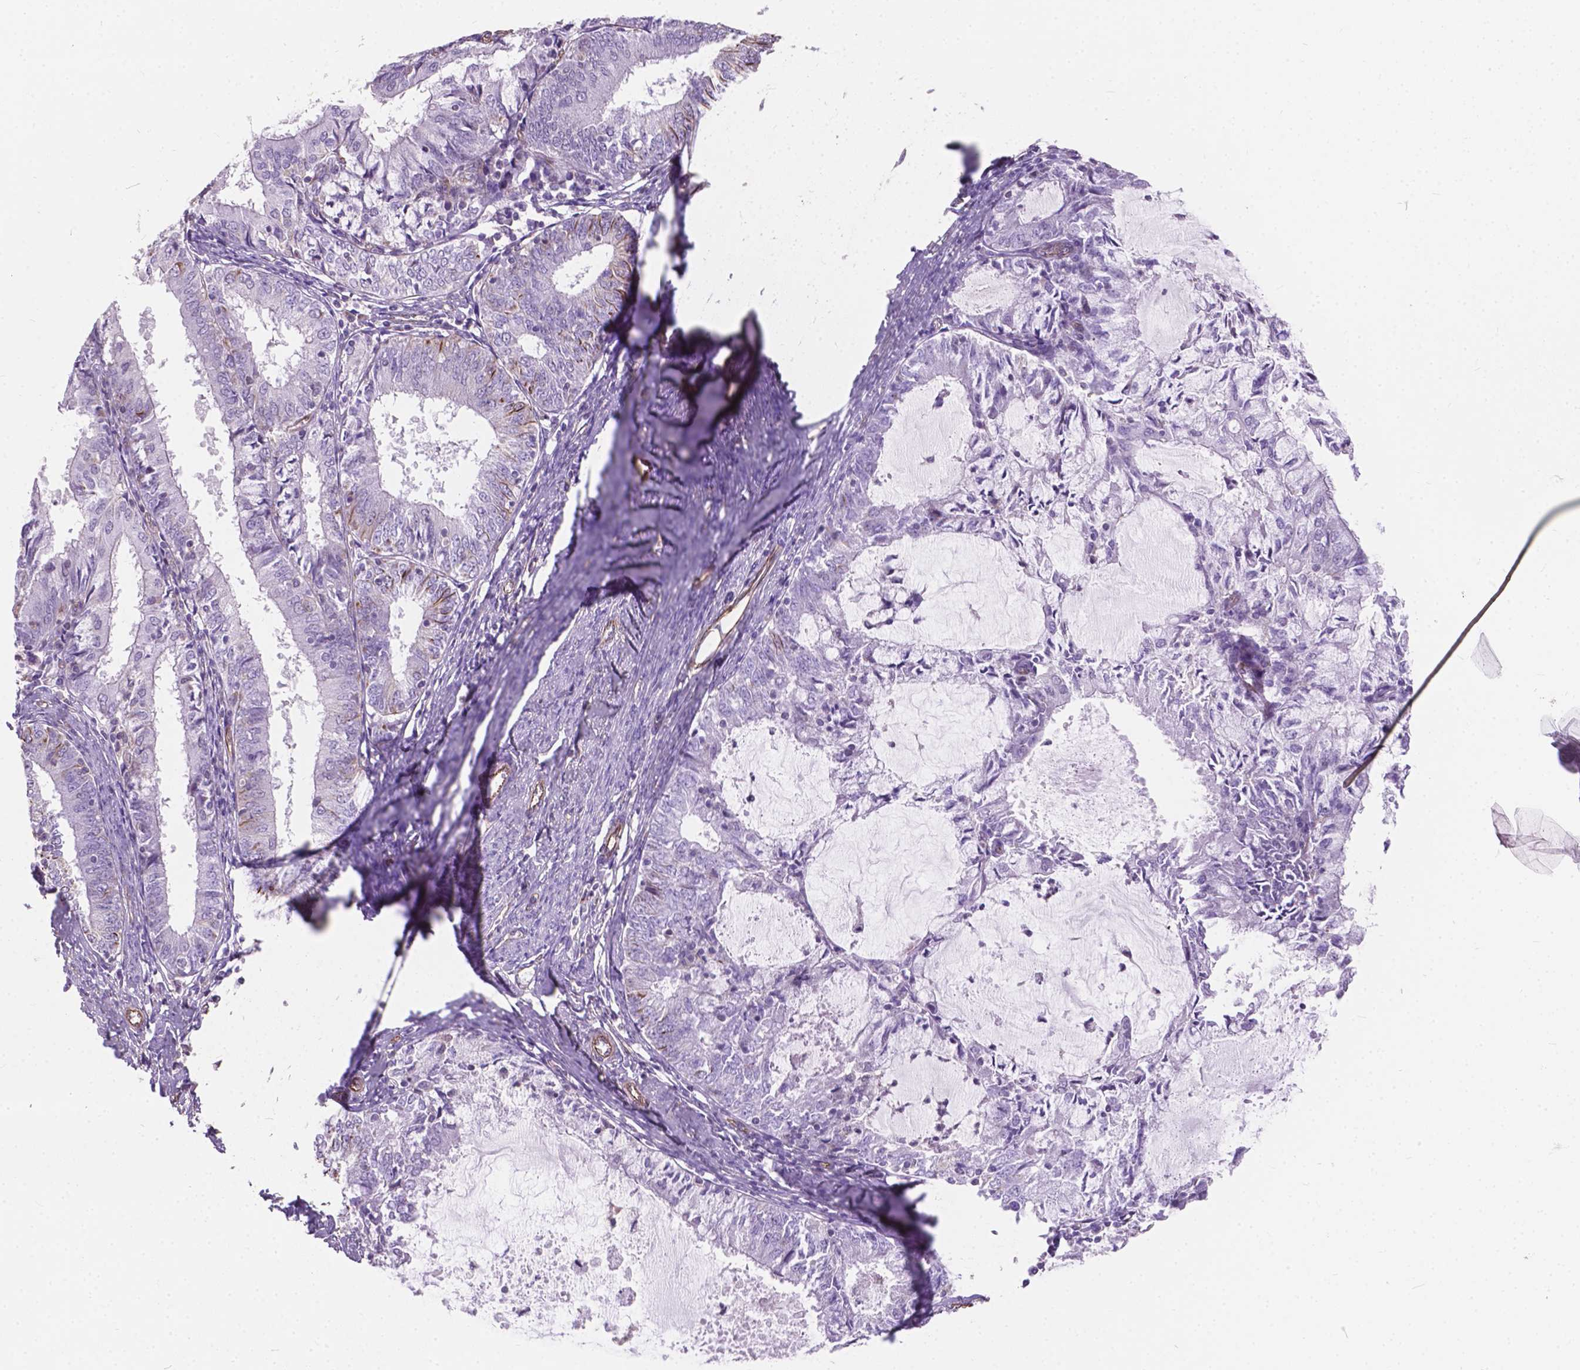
{"staining": {"intensity": "negative", "quantity": "none", "location": "none"}, "tissue": "endometrial cancer", "cell_type": "Tumor cells", "image_type": "cancer", "snomed": [{"axis": "morphology", "description": "Adenocarcinoma, NOS"}, {"axis": "topography", "description": "Endometrium"}], "caption": "The histopathology image demonstrates no significant staining in tumor cells of endometrial cancer.", "gene": "AMOT", "patient": {"sex": "female", "age": 57}}